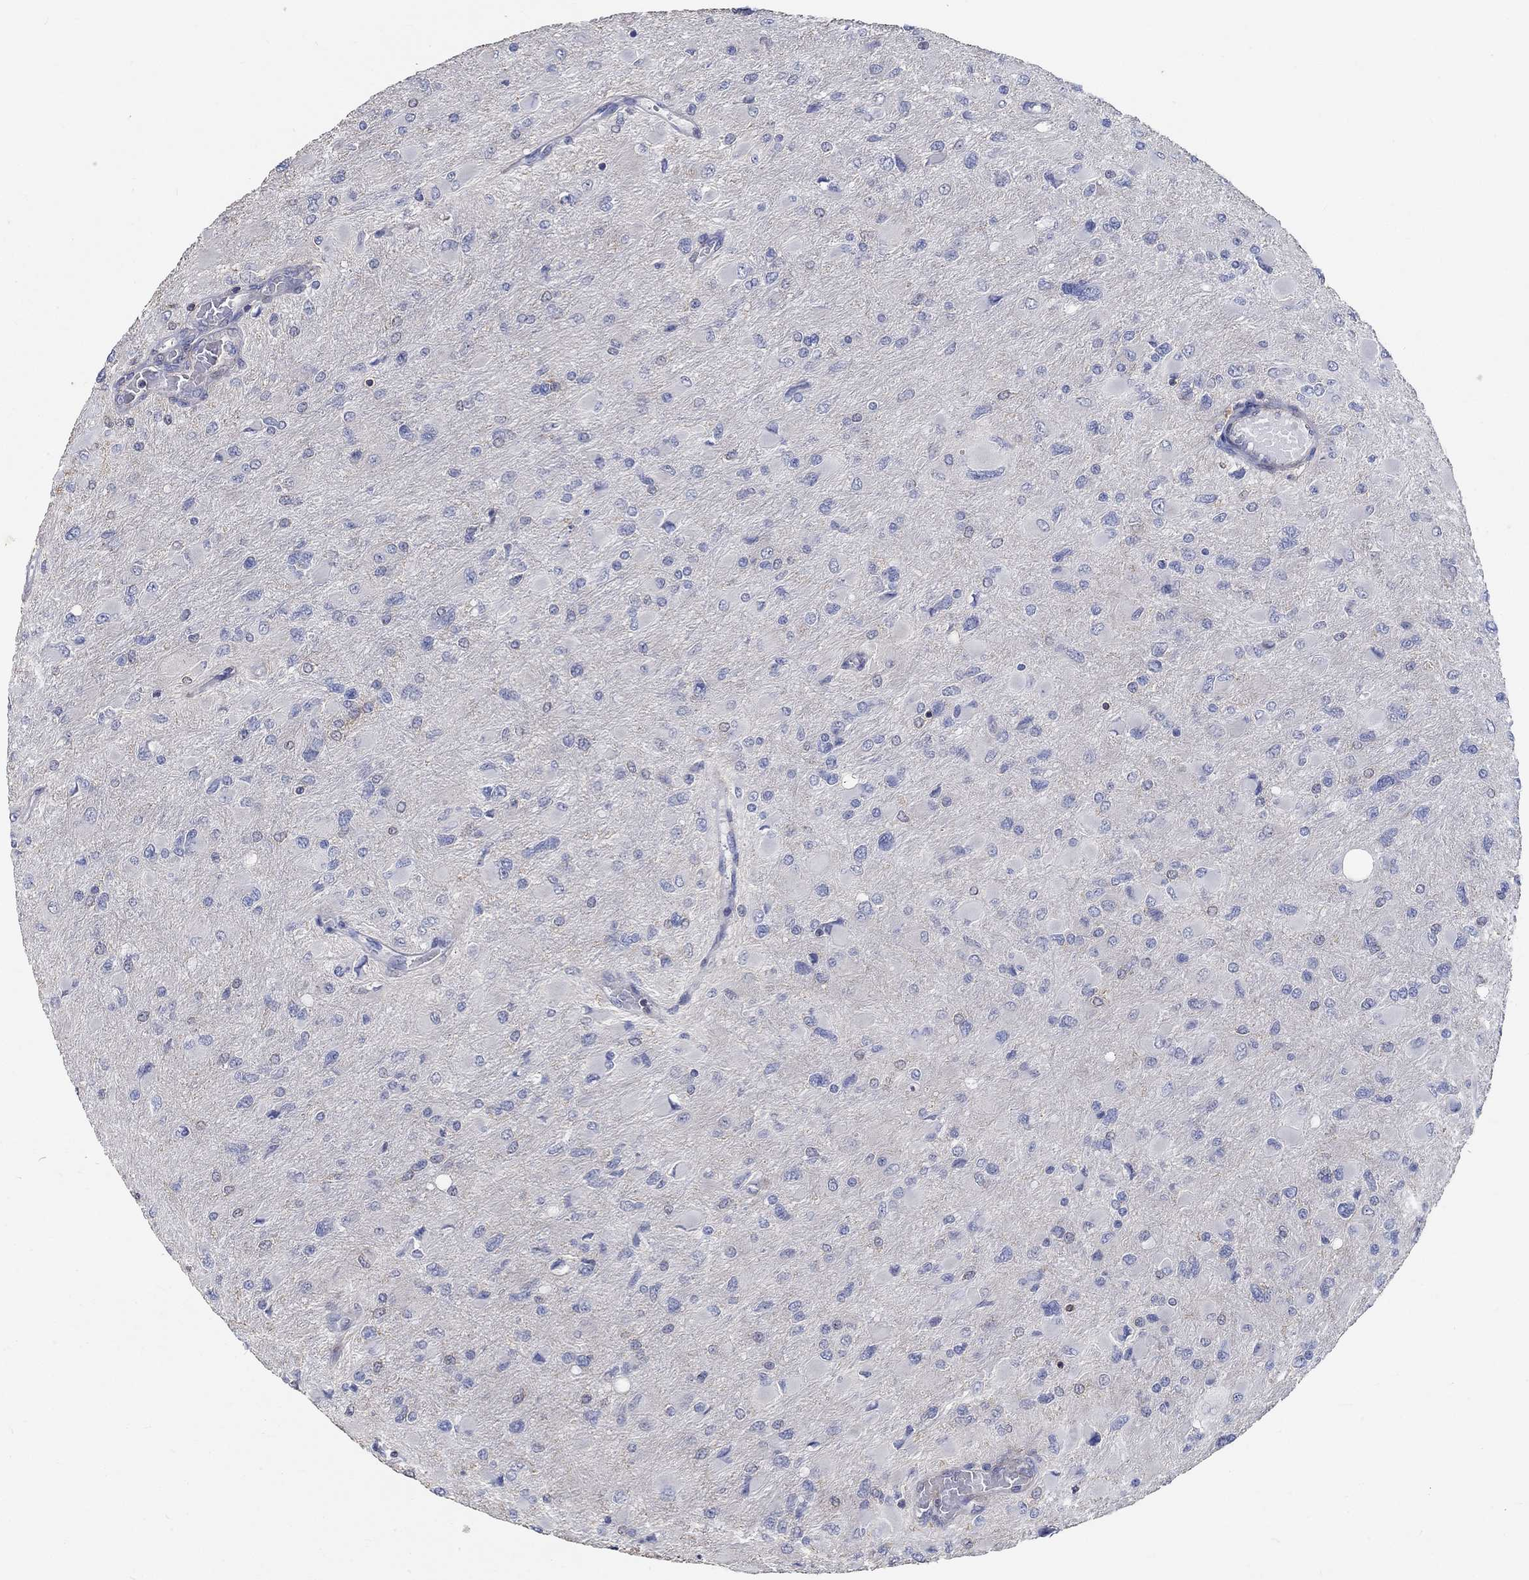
{"staining": {"intensity": "negative", "quantity": "none", "location": "none"}, "tissue": "glioma", "cell_type": "Tumor cells", "image_type": "cancer", "snomed": [{"axis": "morphology", "description": "Glioma, malignant, High grade"}, {"axis": "topography", "description": "Cerebral cortex"}], "caption": "High magnification brightfield microscopy of malignant high-grade glioma stained with DAB (brown) and counterstained with hematoxylin (blue): tumor cells show no significant expression.", "gene": "TNFAIP8L3", "patient": {"sex": "female", "age": 36}}